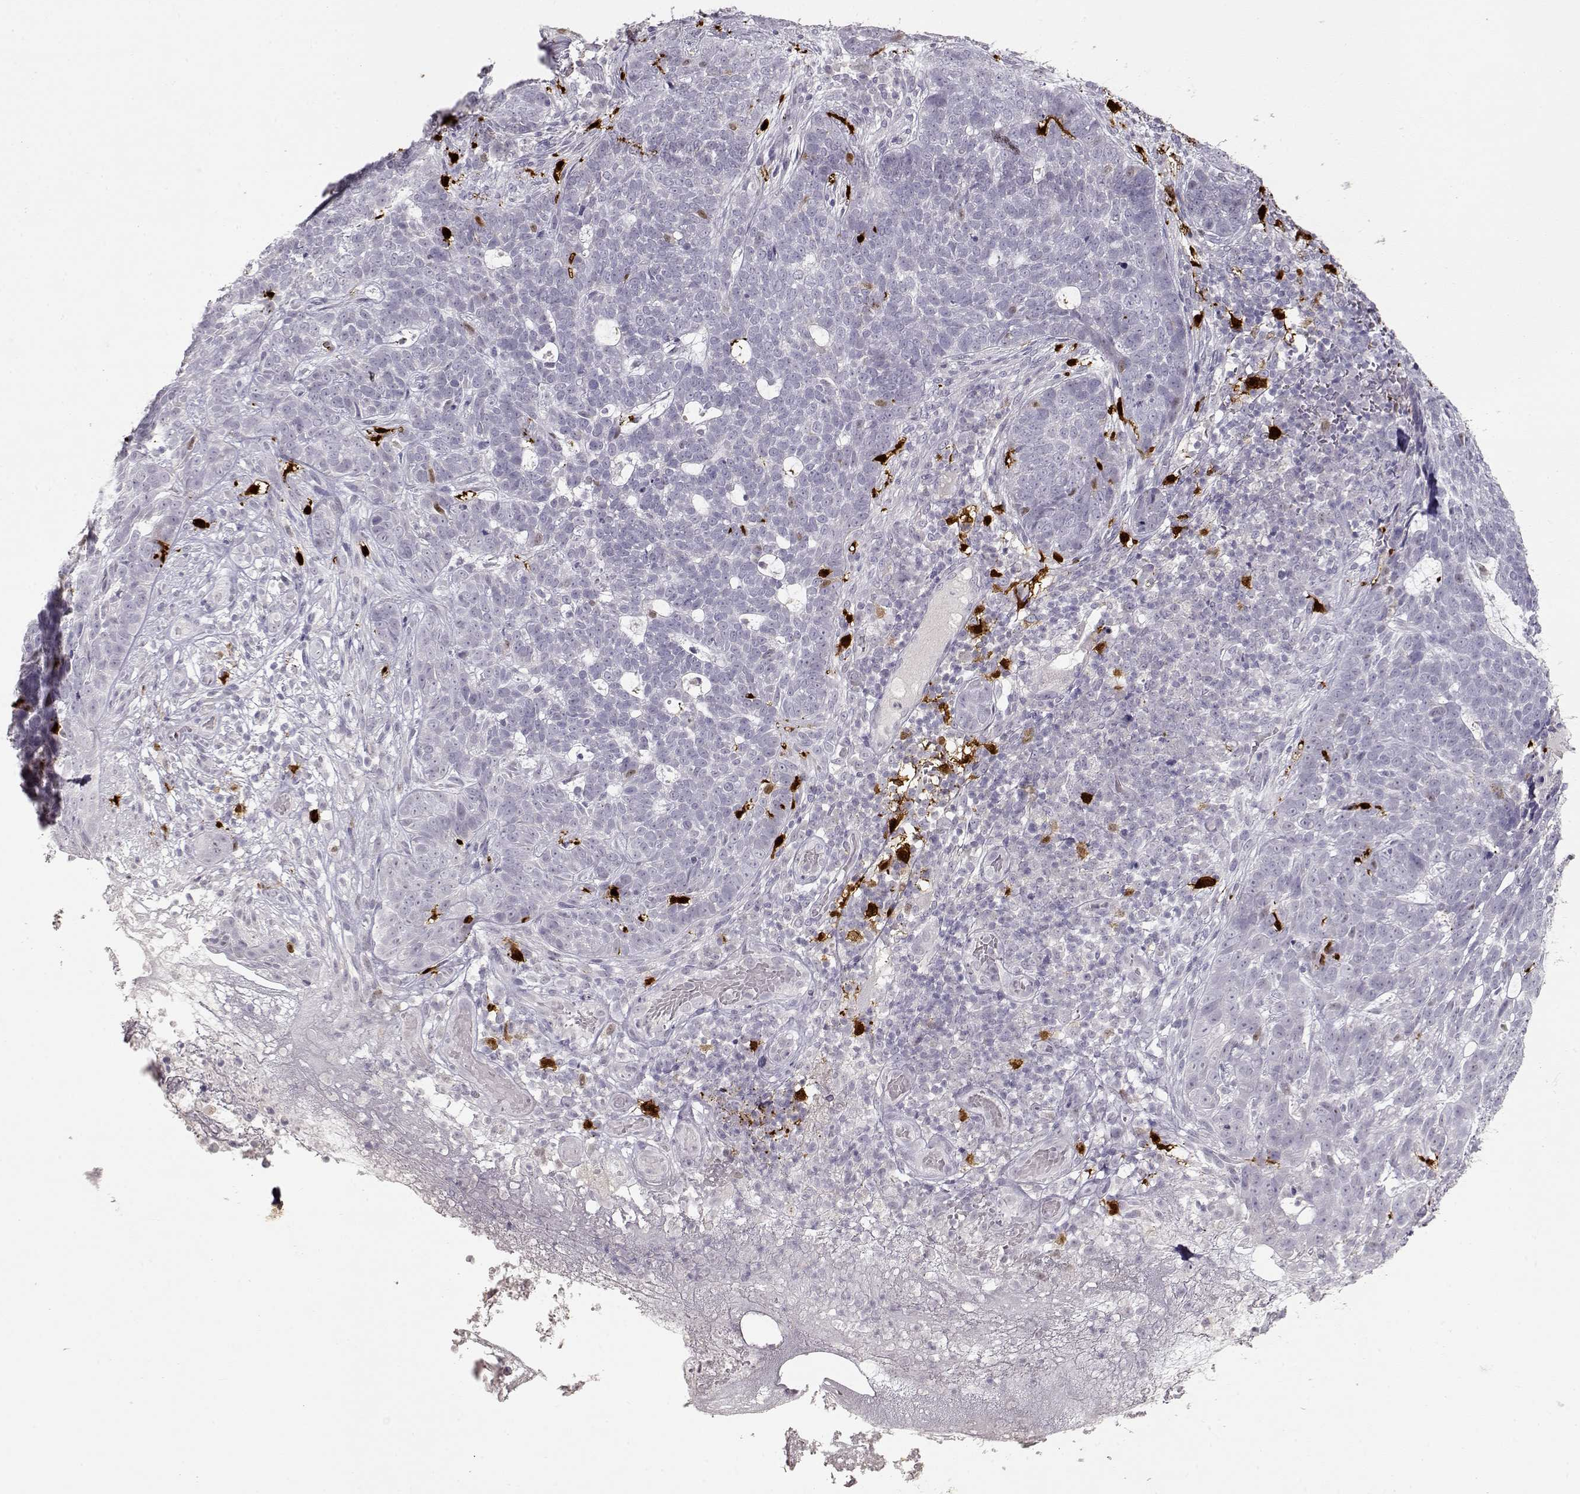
{"staining": {"intensity": "negative", "quantity": "none", "location": "none"}, "tissue": "skin cancer", "cell_type": "Tumor cells", "image_type": "cancer", "snomed": [{"axis": "morphology", "description": "Basal cell carcinoma"}, {"axis": "topography", "description": "Skin"}], "caption": "Tumor cells are negative for brown protein staining in basal cell carcinoma (skin).", "gene": "S100B", "patient": {"sex": "female", "age": 69}}